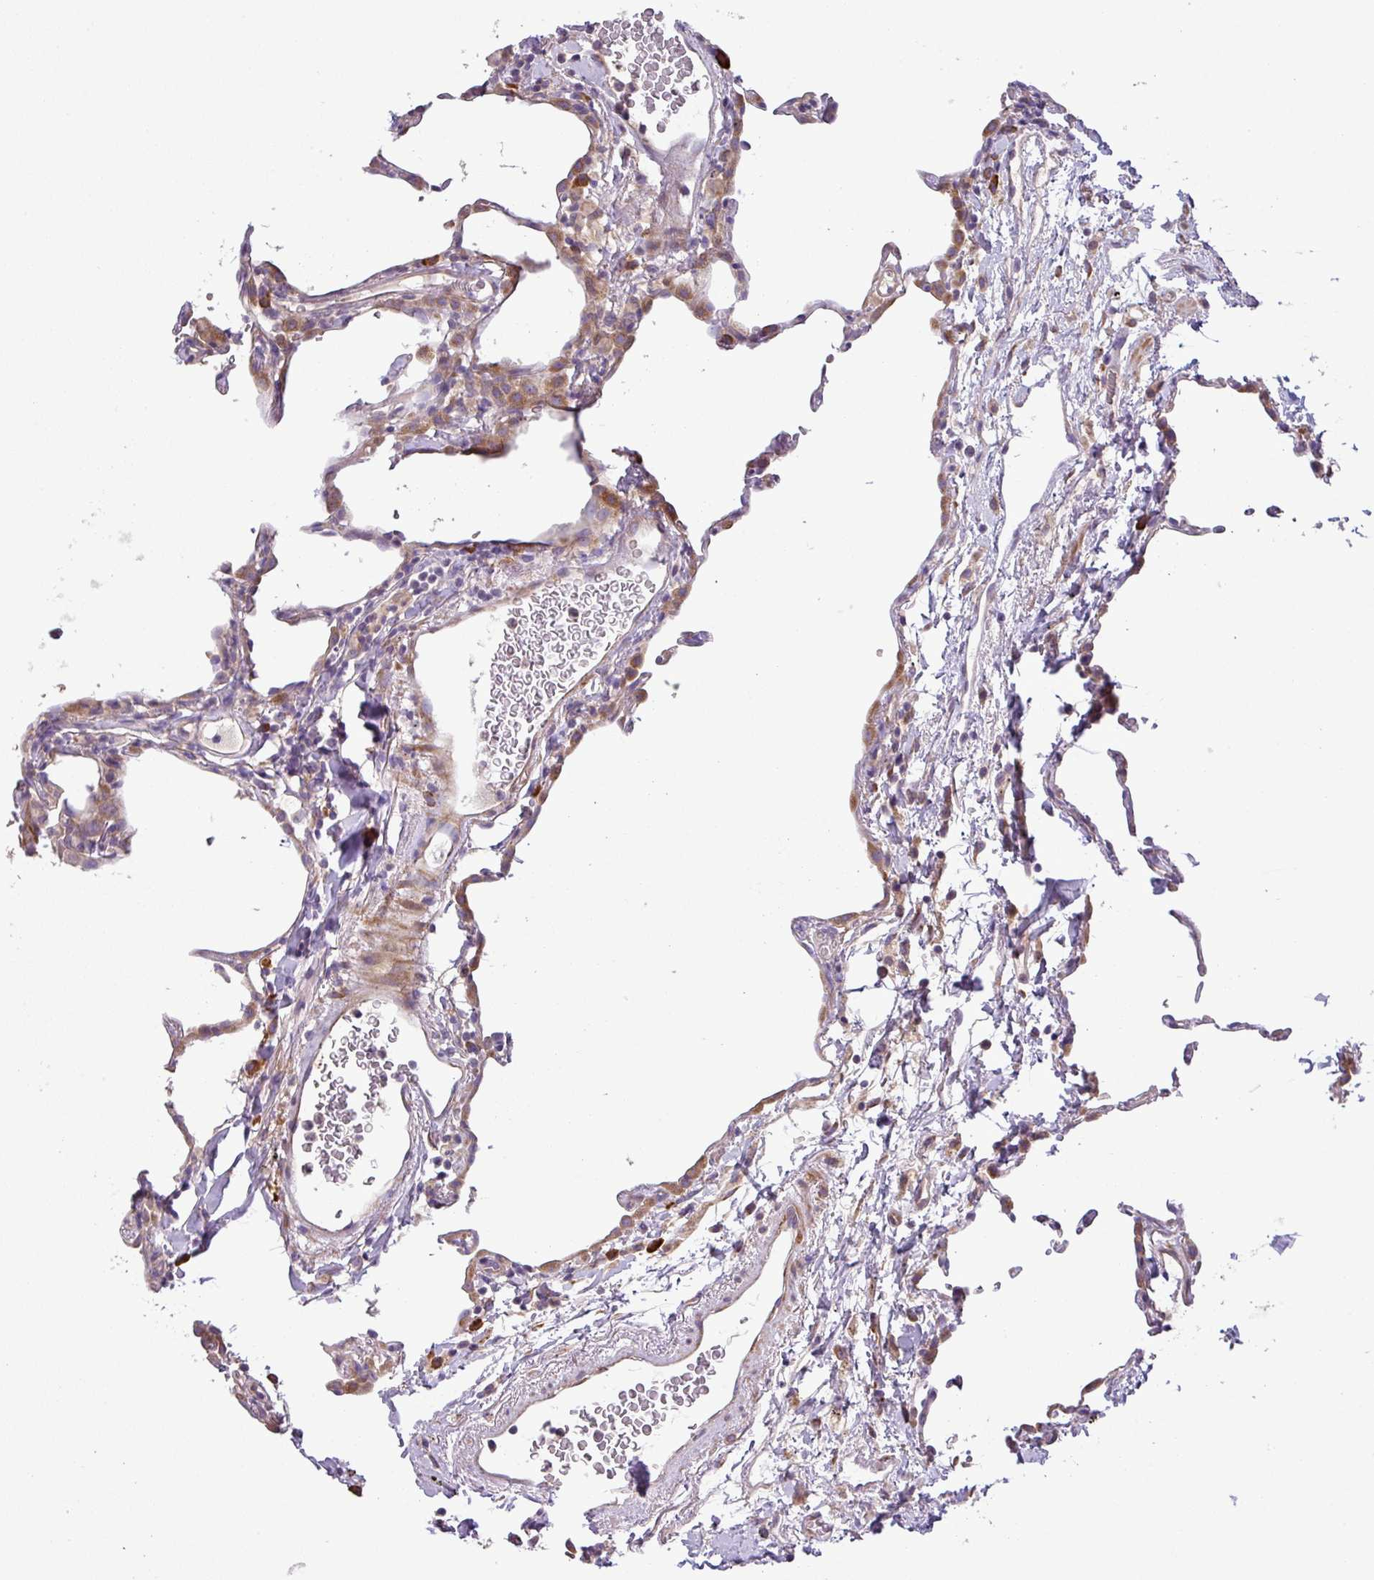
{"staining": {"intensity": "moderate", "quantity": "<25%", "location": "cytoplasmic/membranous"}, "tissue": "lung", "cell_type": "Alveolar cells", "image_type": "normal", "snomed": [{"axis": "morphology", "description": "Normal tissue, NOS"}, {"axis": "topography", "description": "Lung"}], "caption": "The immunohistochemical stain shows moderate cytoplasmic/membranous staining in alveolar cells of normal lung. (DAB IHC, brown staining for protein, blue staining for nuclei).", "gene": "MOCS3", "patient": {"sex": "female", "age": 57}}